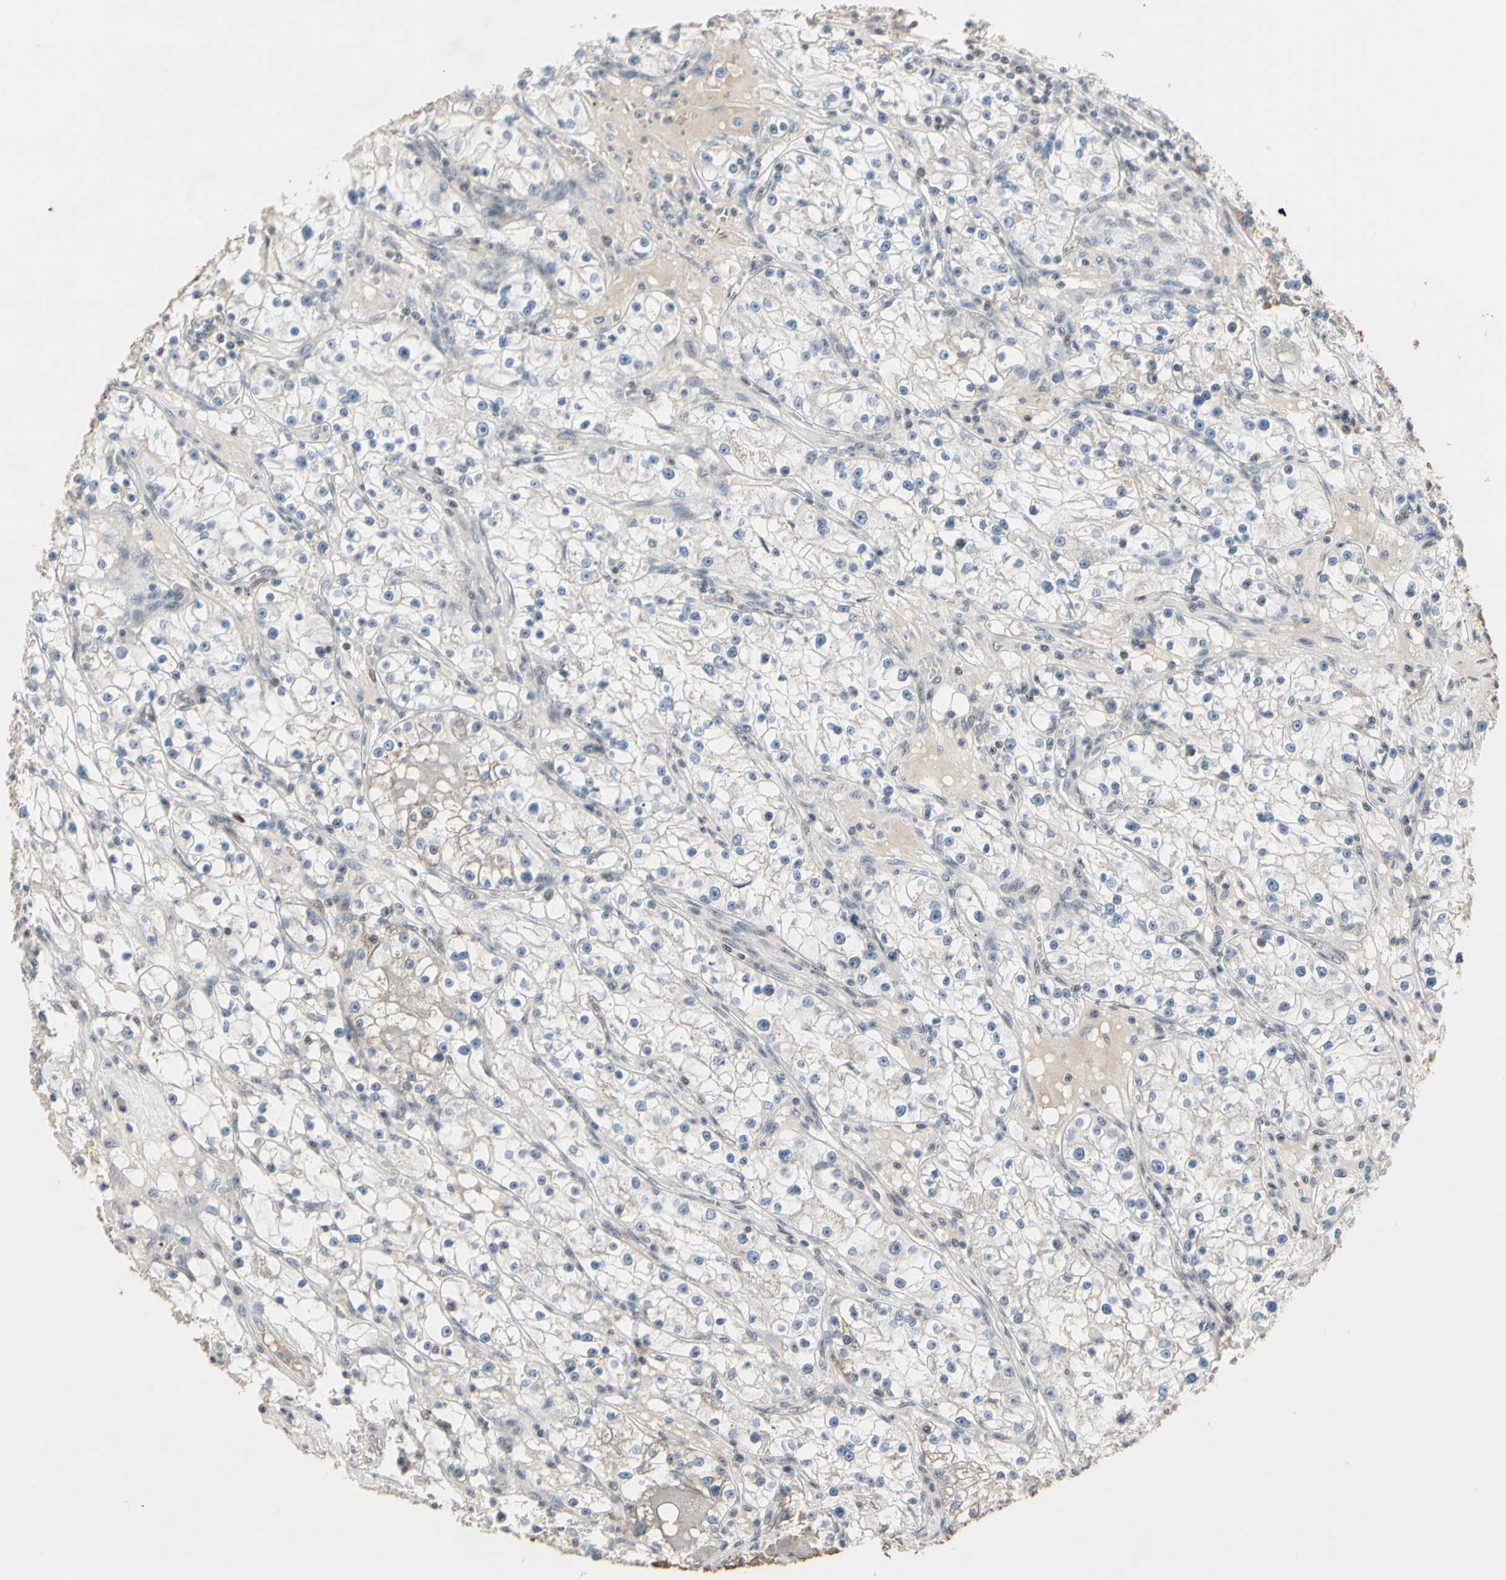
{"staining": {"intensity": "negative", "quantity": "none", "location": "none"}, "tissue": "renal cancer", "cell_type": "Tumor cells", "image_type": "cancer", "snomed": [{"axis": "morphology", "description": "Adenocarcinoma, NOS"}, {"axis": "topography", "description": "Kidney"}], "caption": "Immunohistochemistry histopathology image of renal adenocarcinoma stained for a protein (brown), which shows no expression in tumor cells.", "gene": "GREM1", "patient": {"sex": "male", "age": 56}}